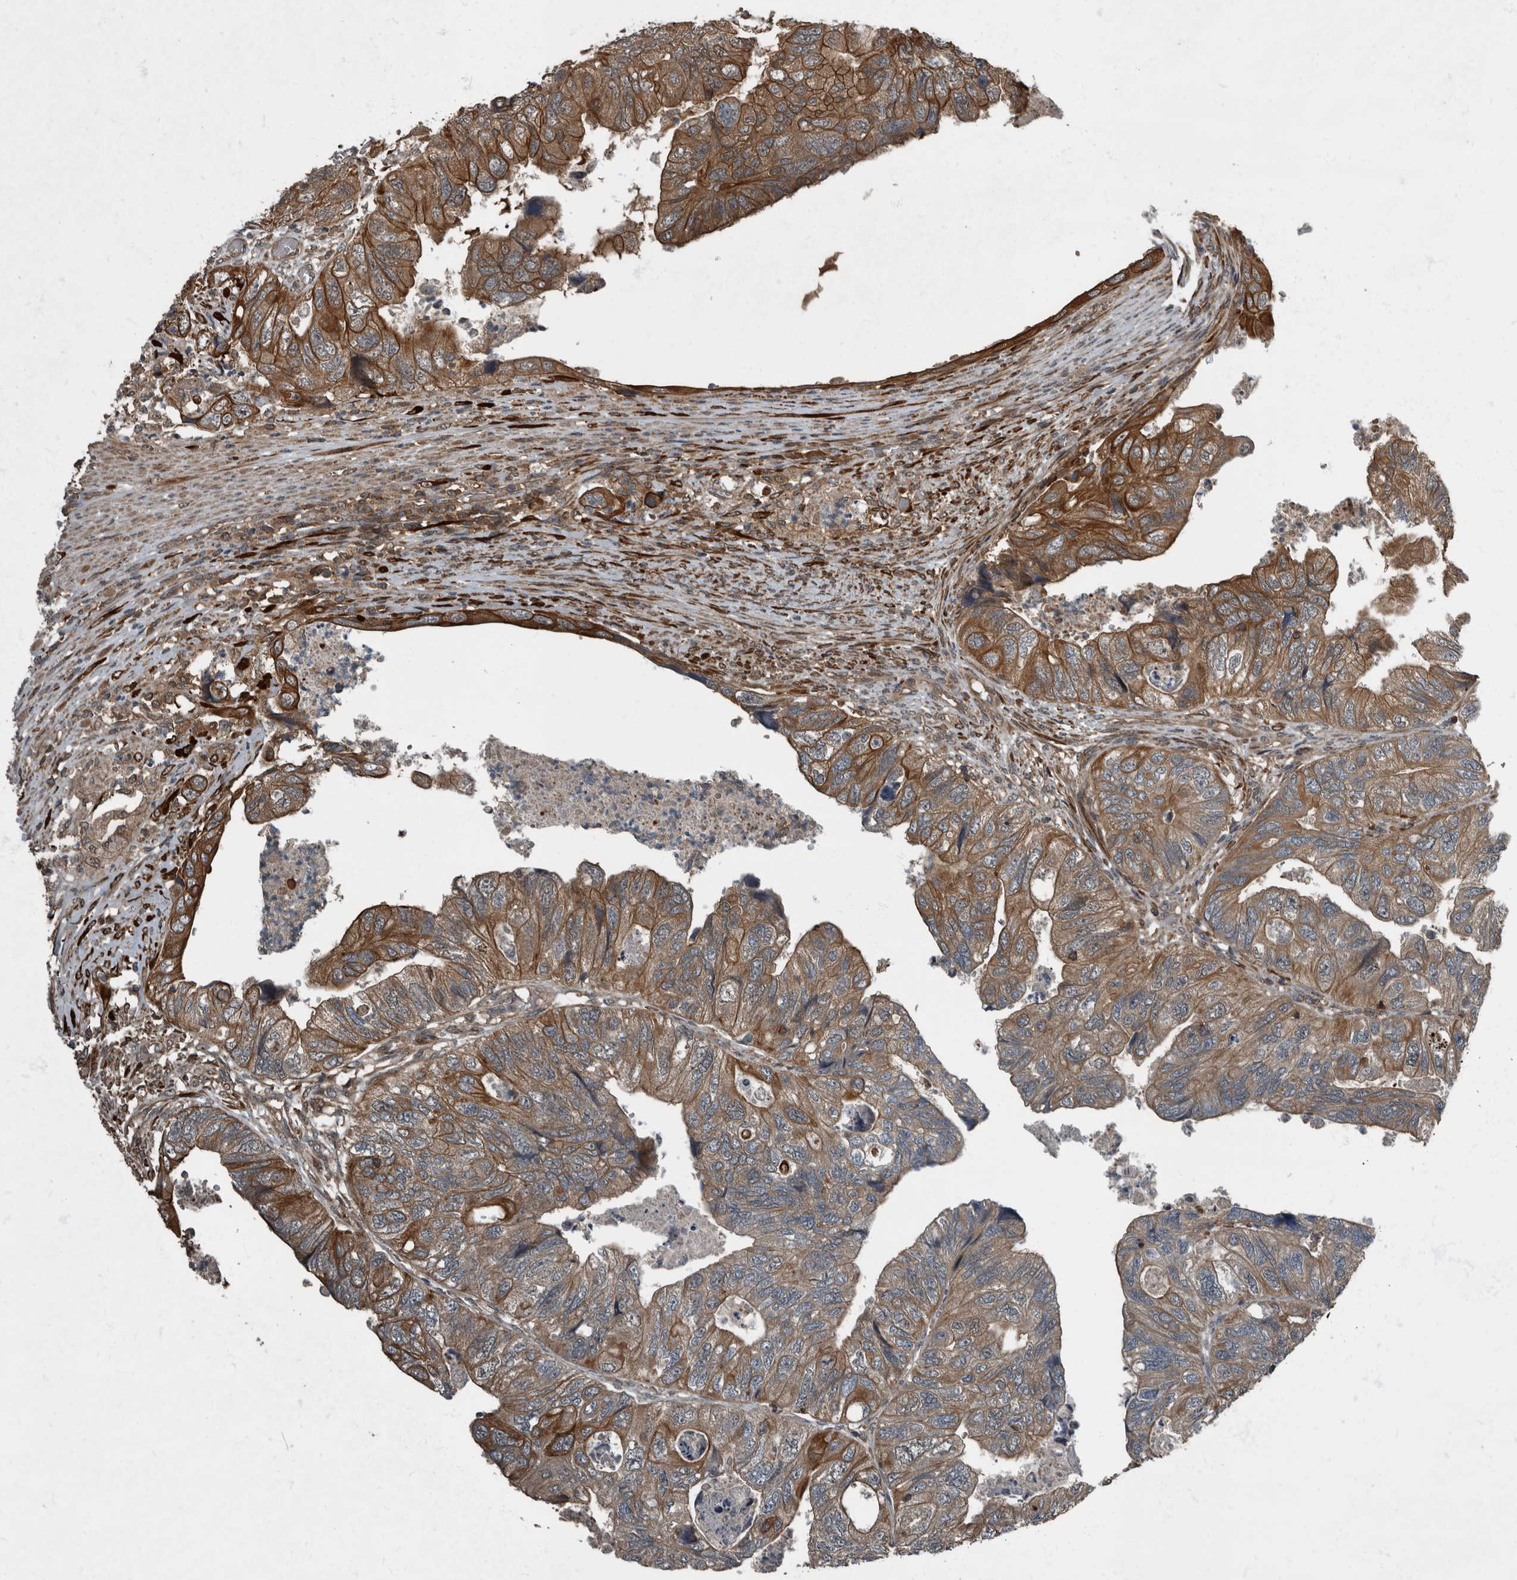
{"staining": {"intensity": "strong", "quantity": ">75%", "location": "cytoplasmic/membranous"}, "tissue": "colorectal cancer", "cell_type": "Tumor cells", "image_type": "cancer", "snomed": [{"axis": "morphology", "description": "Adenocarcinoma, NOS"}, {"axis": "topography", "description": "Rectum"}], "caption": "Immunohistochemical staining of colorectal adenocarcinoma exhibits strong cytoplasmic/membranous protein expression in approximately >75% of tumor cells.", "gene": "RABGGTB", "patient": {"sex": "male", "age": 63}}